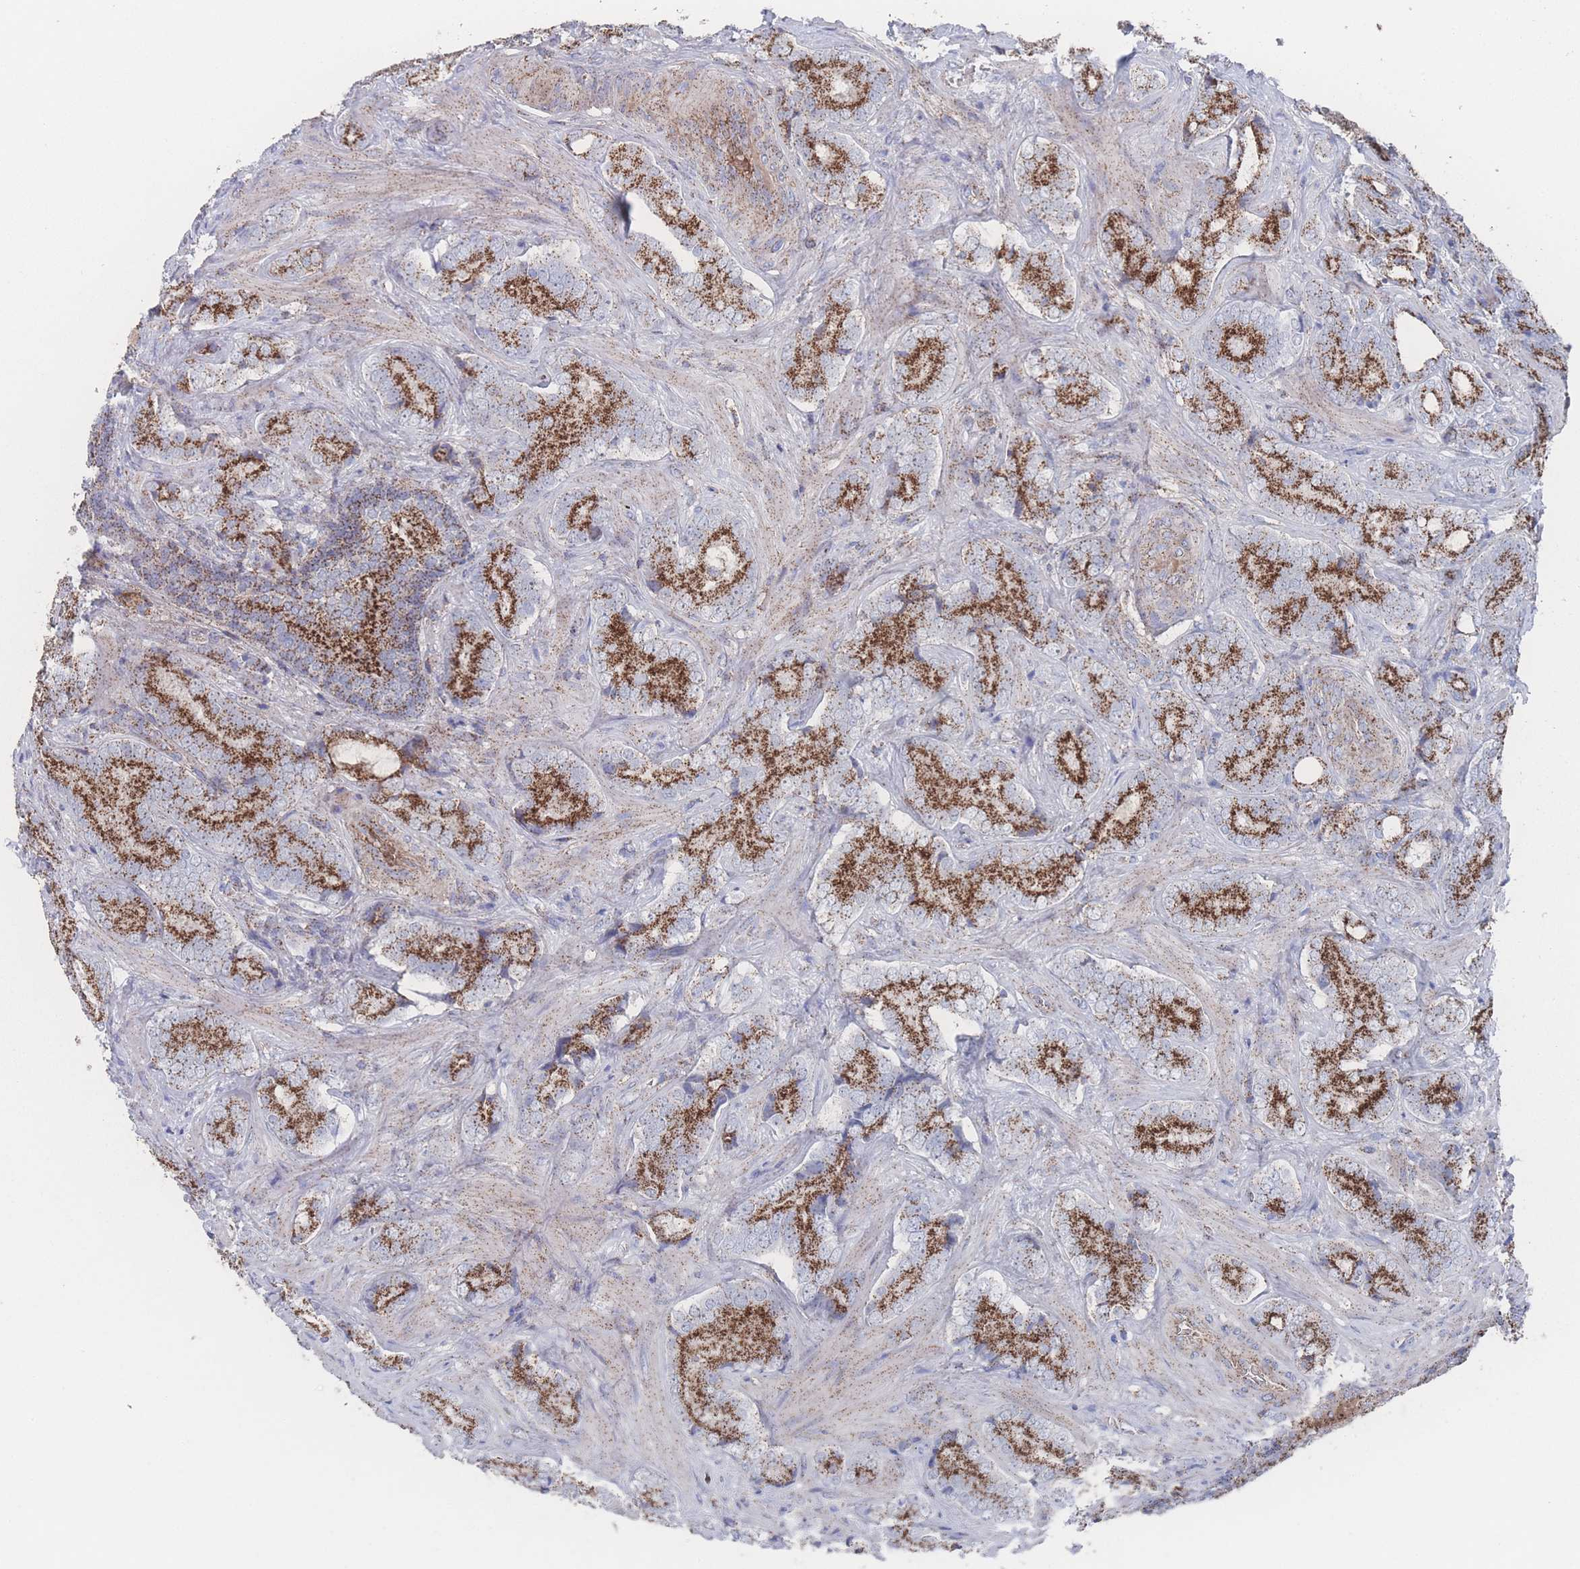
{"staining": {"intensity": "strong", "quantity": ">75%", "location": "cytoplasmic/membranous"}, "tissue": "prostate cancer", "cell_type": "Tumor cells", "image_type": "cancer", "snomed": [{"axis": "morphology", "description": "Adenocarcinoma, Low grade"}, {"axis": "topography", "description": "Prostate"}], "caption": "Immunohistochemical staining of human prostate cancer (low-grade adenocarcinoma) shows high levels of strong cytoplasmic/membranous protein expression in approximately >75% of tumor cells.", "gene": "PEX14", "patient": {"sex": "male", "age": 58}}